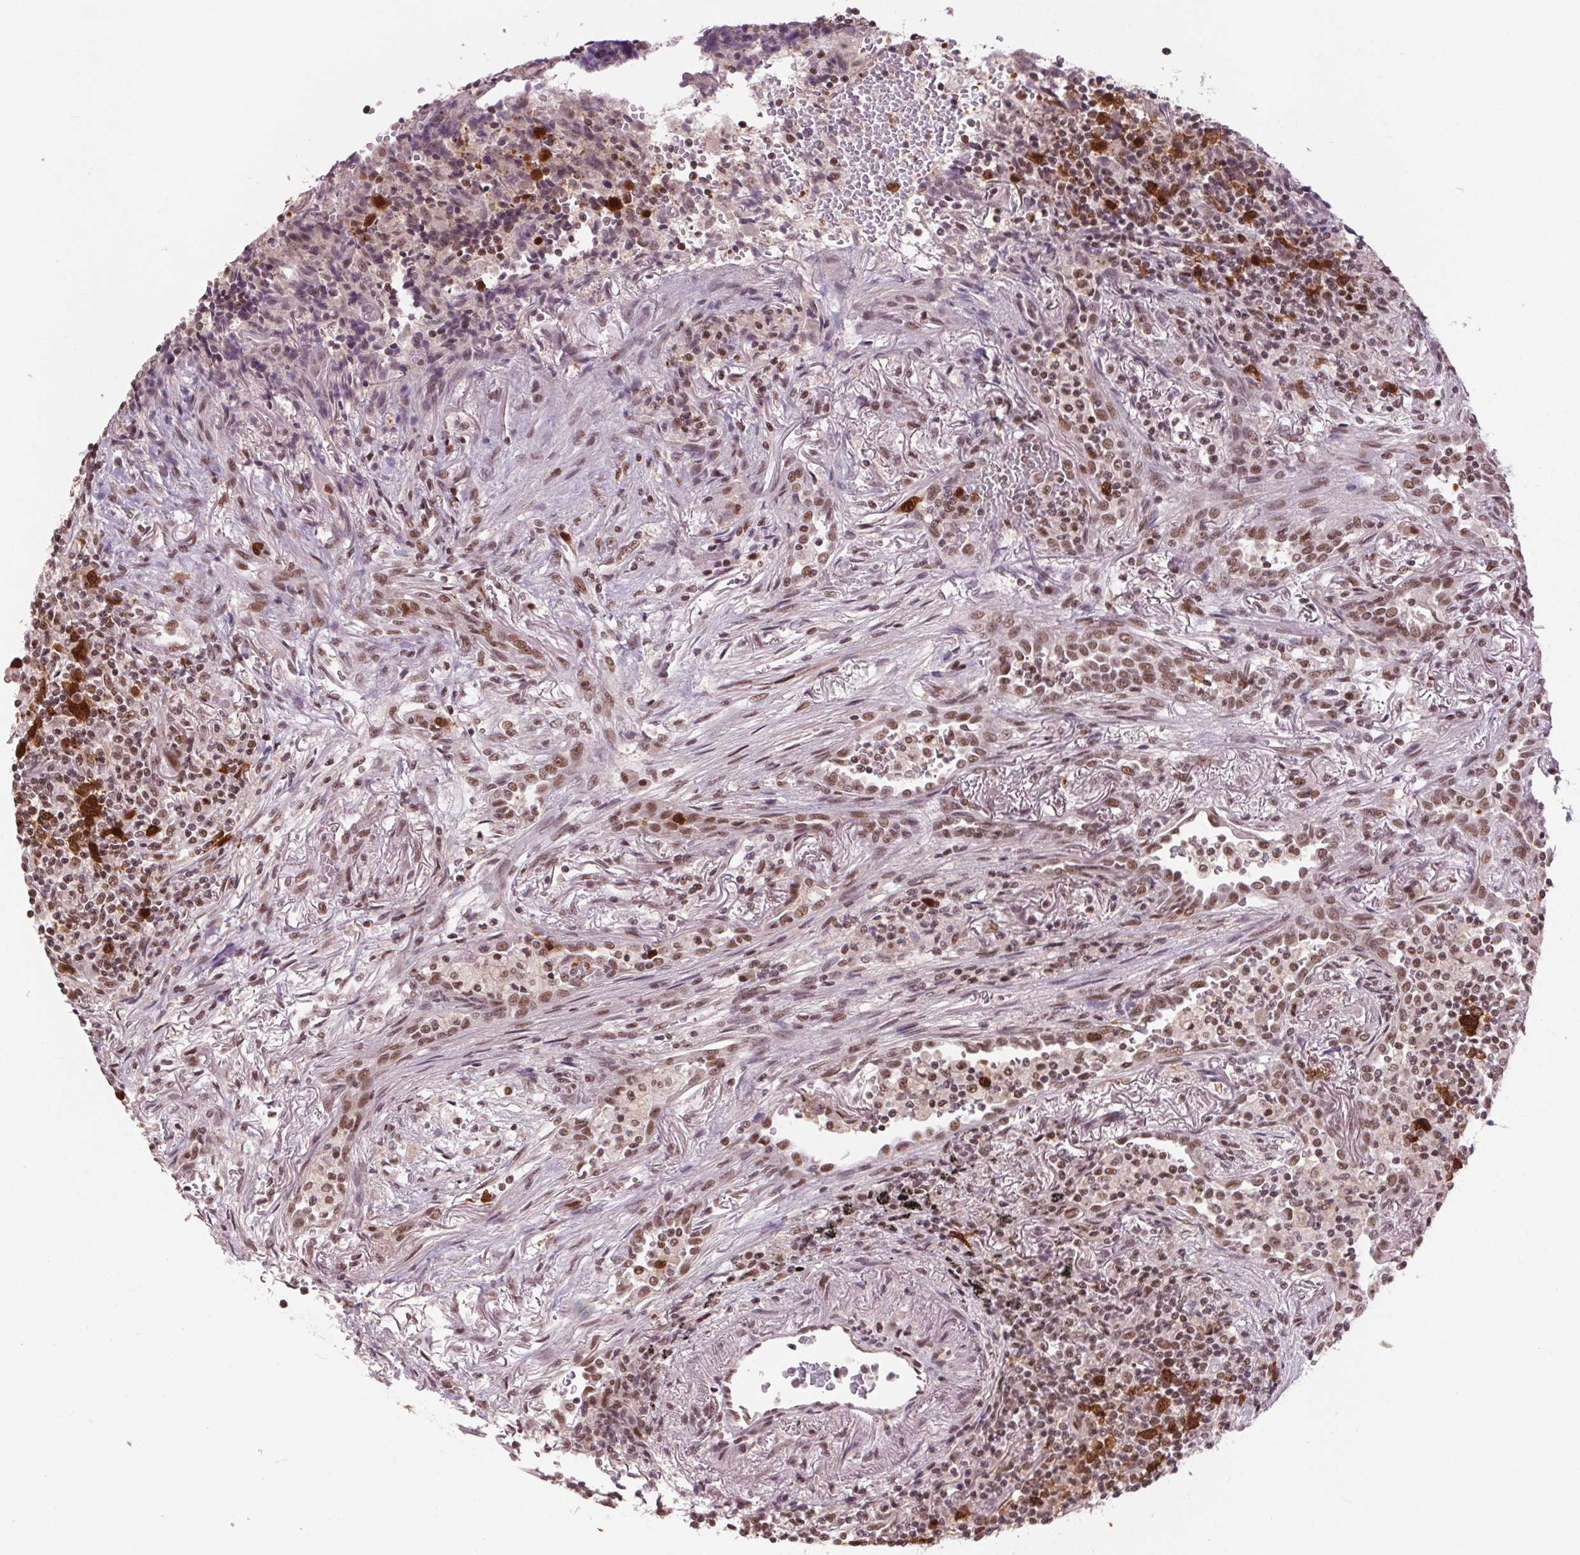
{"staining": {"intensity": "strong", "quantity": "25%-75%", "location": "cytoplasmic/membranous,nuclear"}, "tissue": "lymphoma", "cell_type": "Tumor cells", "image_type": "cancer", "snomed": [{"axis": "morphology", "description": "Malignant lymphoma, non-Hodgkin's type, High grade"}, {"axis": "topography", "description": "Lung"}], "caption": "There is high levels of strong cytoplasmic/membranous and nuclear positivity in tumor cells of lymphoma, as demonstrated by immunohistochemical staining (brown color).", "gene": "CD2BP2", "patient": {"sex": "male", "age": 79}}